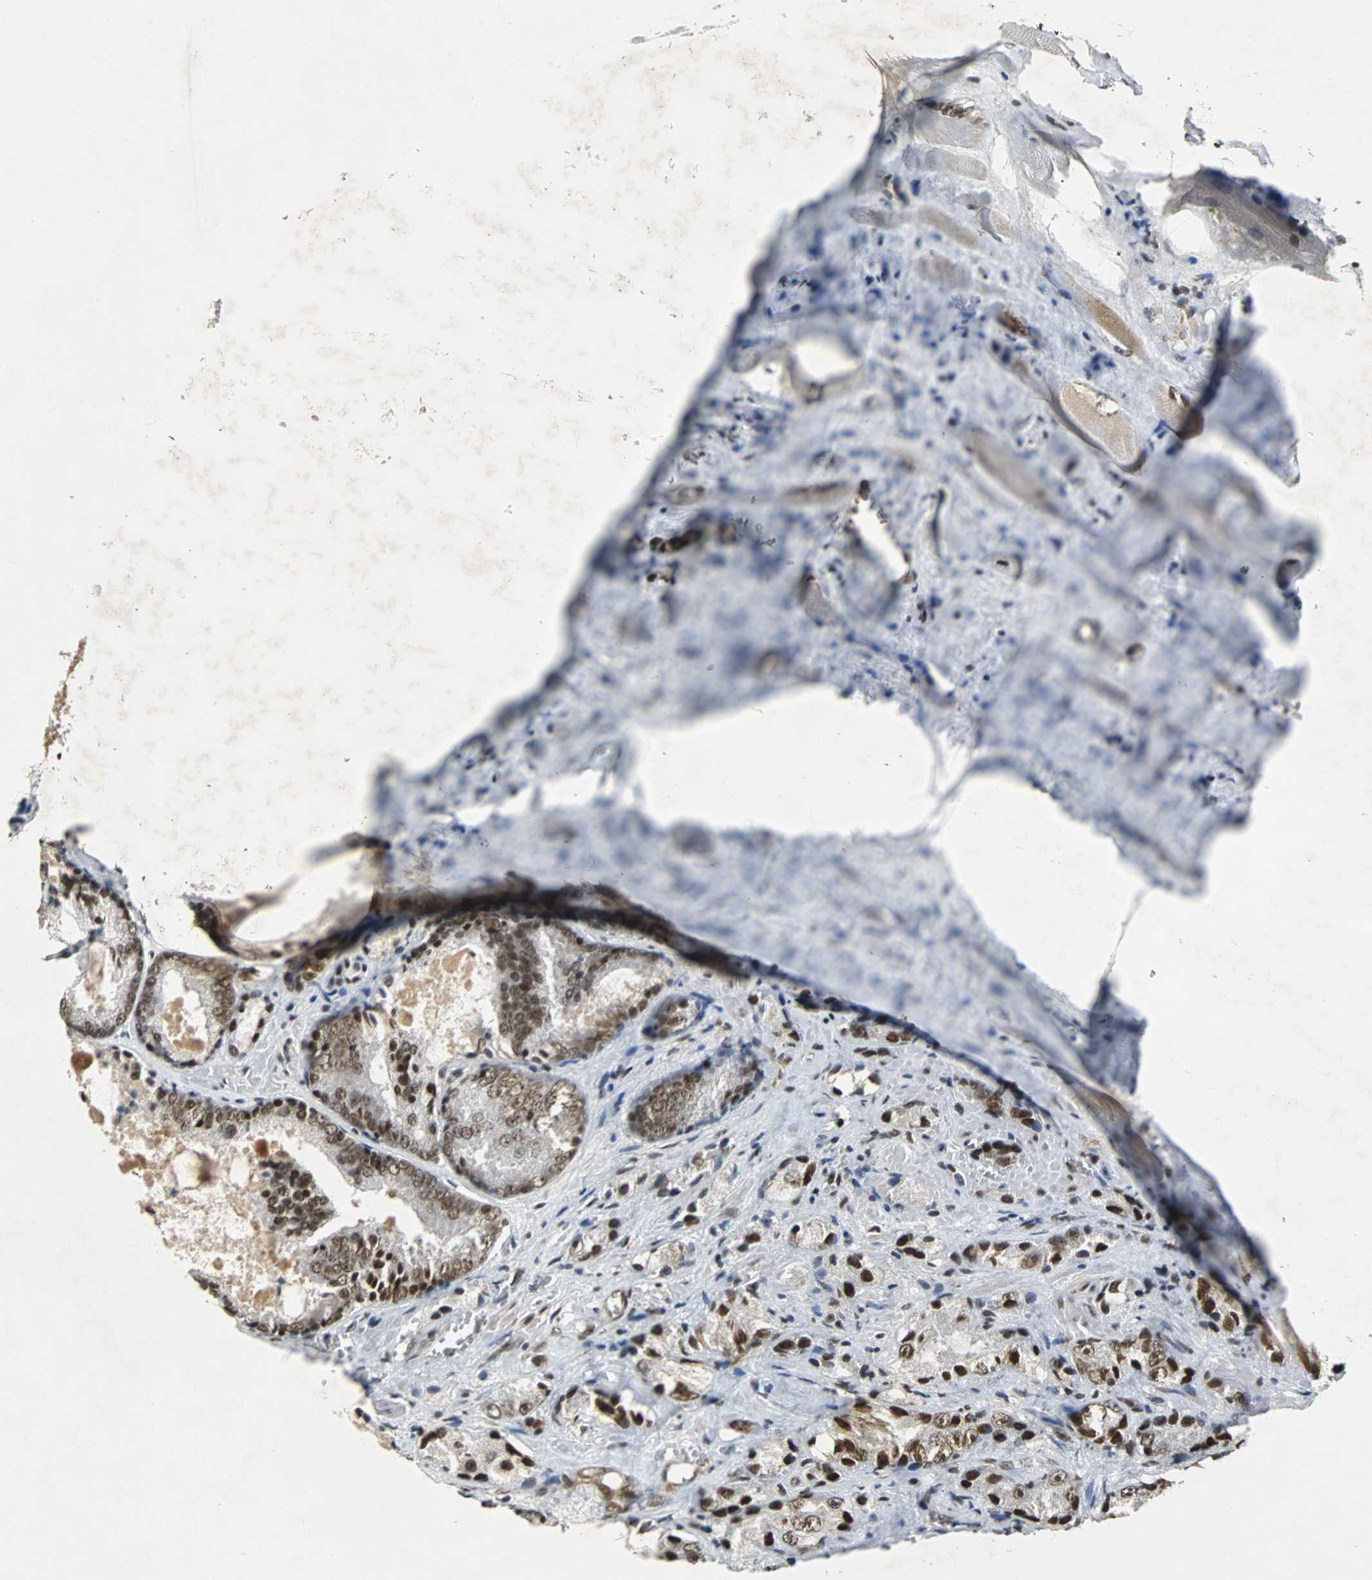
{"staining": {"intensity": "strong", "quantity": ">75%", "location": "nuclear"}, "tissue": "prostate cancer", "cell_type": "Tumor cells", "image_type": "cancer", "snomed": [{"axis": "morphology", "description": "Adenocarcinoma, Low grade"}, {"axis": "topography", "description": "Prostate"}], "caption": "A micrograph of human prostate cancer (adenocarcinoma (low-grade)) stained for a protein shows strong nuclear brown staining in tumor cells.", "gene": "TAF5", "patient": {"sex": "male", "age": 64}}